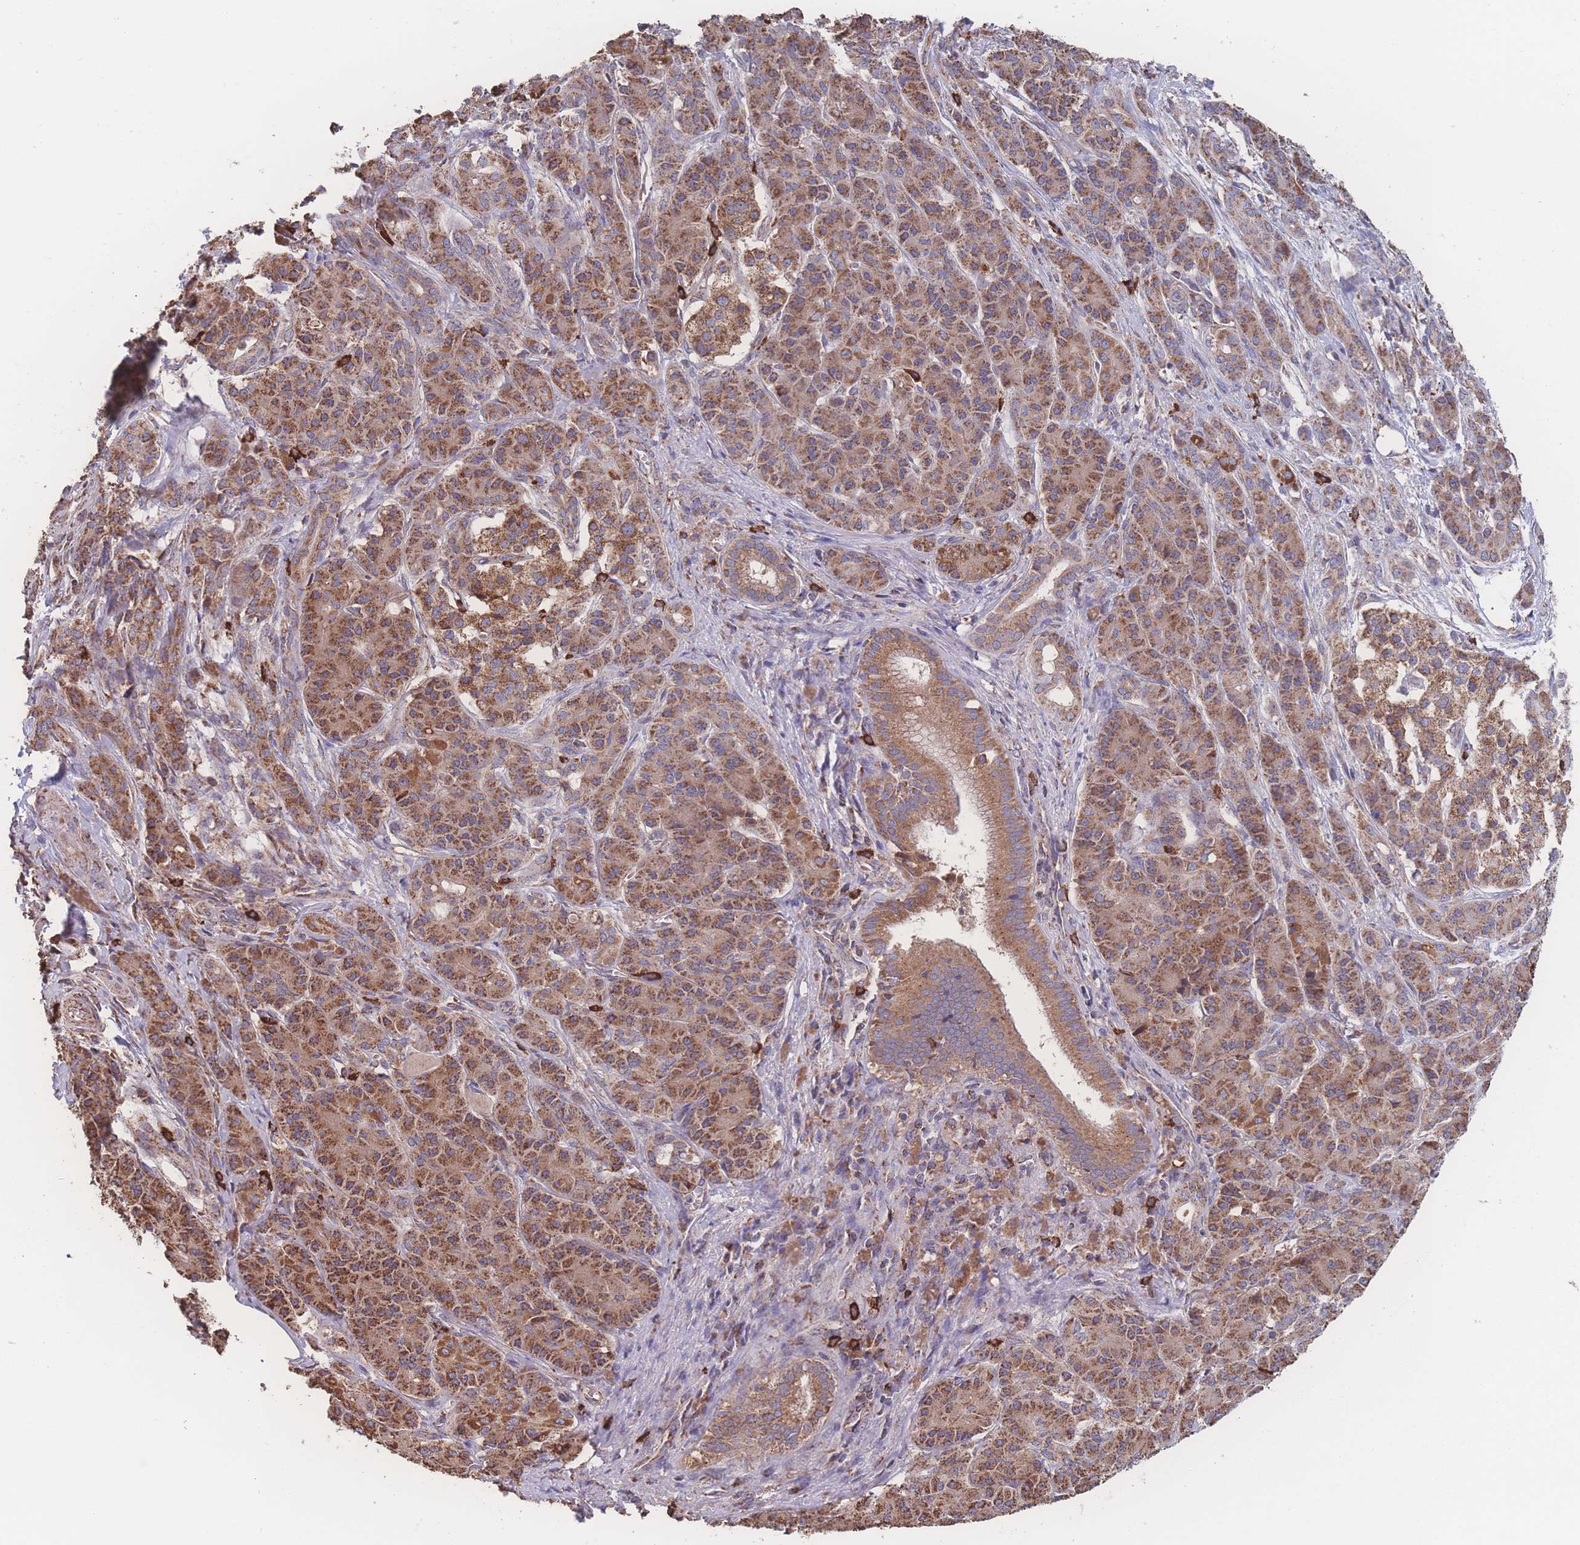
{"staining": {"intensity": "moderate", "quantity": ">75%", "location": "cytoplasmic/membranous"}, "tissue": "pancreatic cancer", "cell_type": "Tumor cells", "image_type": "cancer", "snomed": [{"axis": "morphology", "description": "Adenocarcinoma, NOS"}, {"axis": "topography", "description": "Pancreas"}], "caption": "Immunohistochemistry (DAB (3,3'-diaminobenzidine)) staining of human pancreatic adenocarcinoma reveals moderate cytoplasmic/membranous protein staining in approximately >75% of tumor cells.", "gene": "SGSM3", "patient": {"sex": "male", "age": 57}}